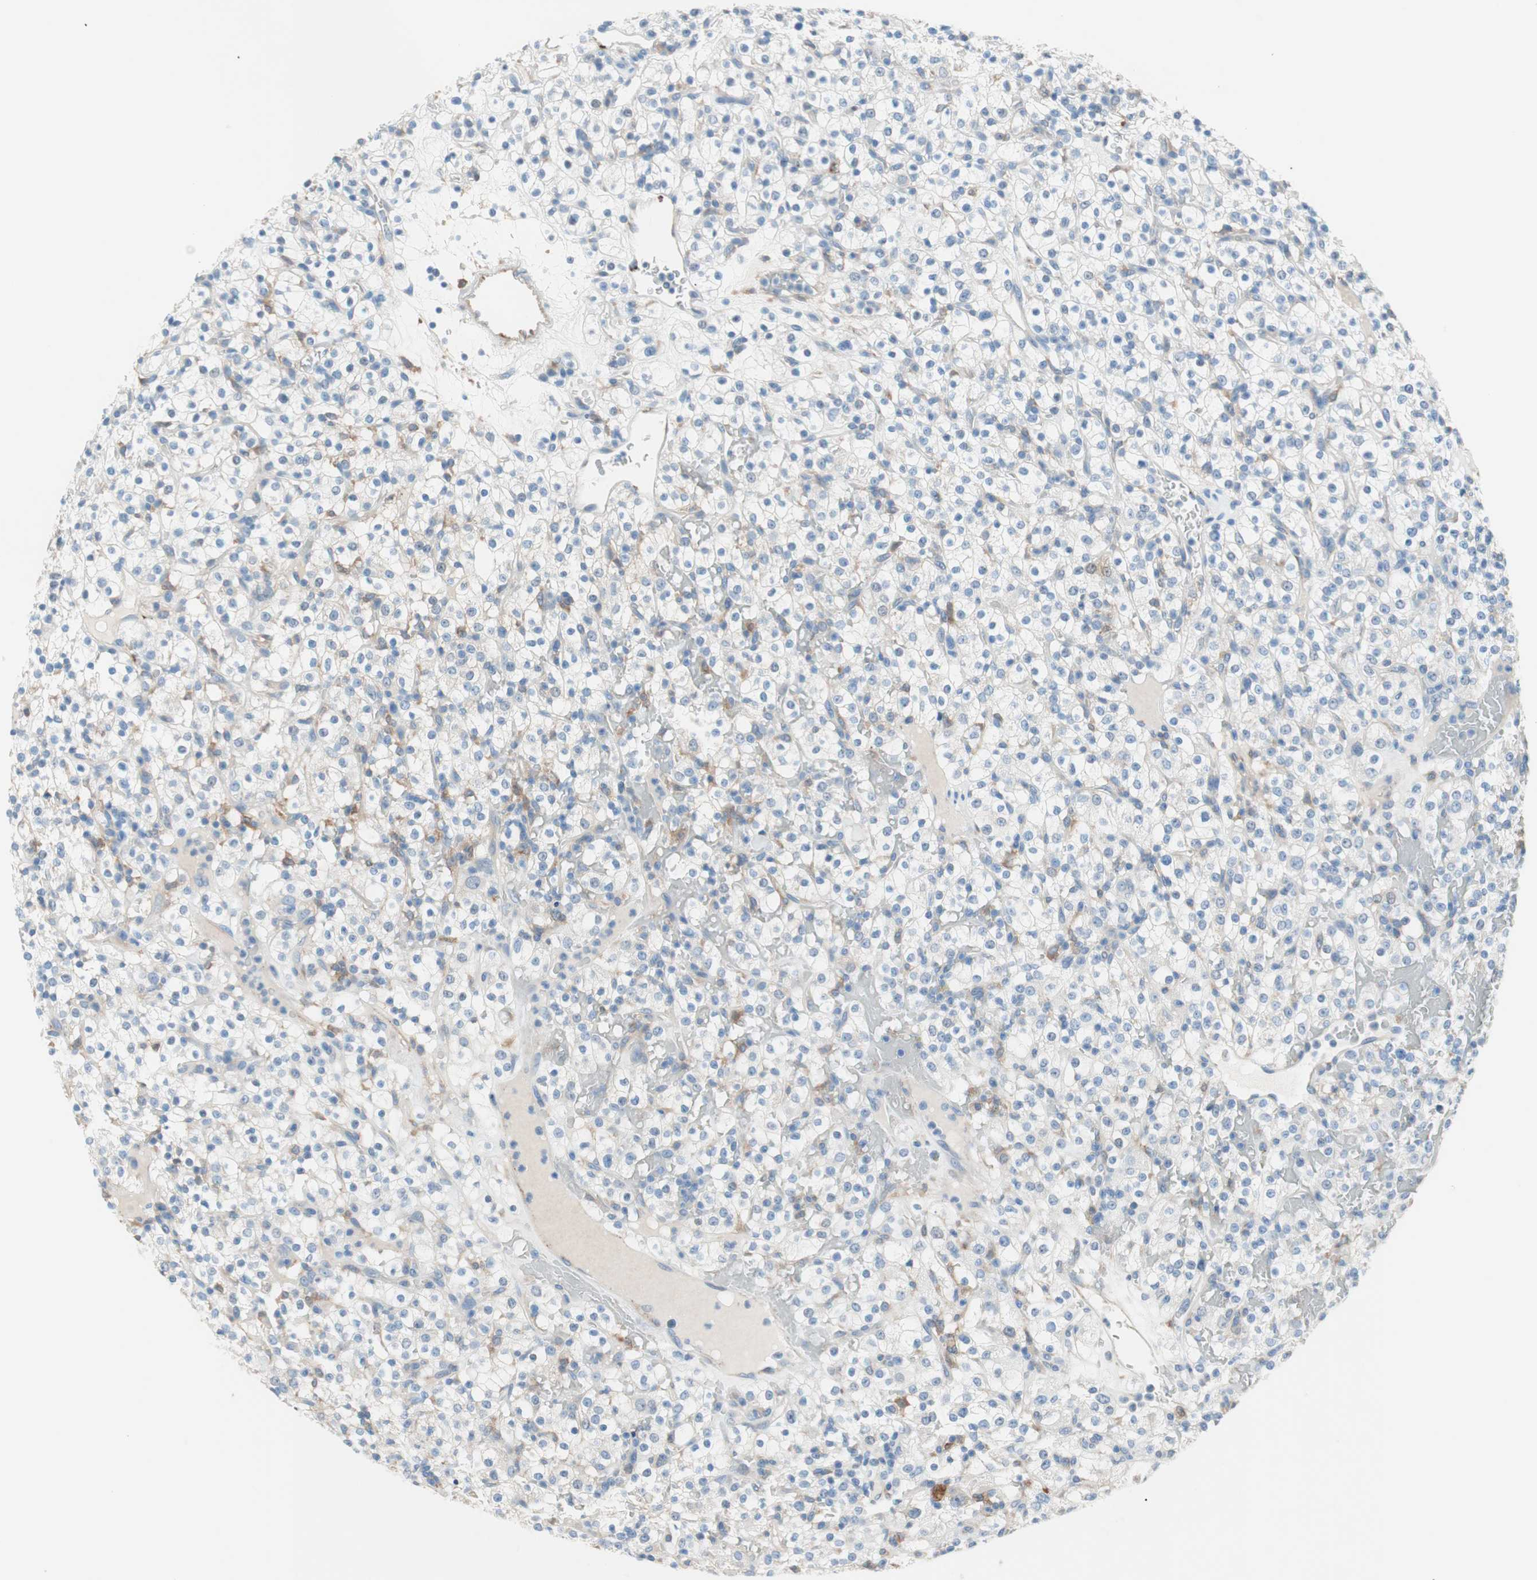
{"staining": {"intensity": "negative", "quantity": "none", "location": "none"}, "tissue": "renal cancer", "cell_type": "Tumor cells", "image_type": "cancer", "snomed": [{"axis": "morphology", "description": "Normal tissue, NOS"}, {"axis": "morphology", "description": "Adenocarcinoma, NOS"}, {"axis": "topography", "description": "Kidney"}], "caption": "Tumor cells are negative for brown protein staining in renal cancer (adenocarcinoma).", "gene": "GLUL", "patient": {"sex": "female", "age": 72}}